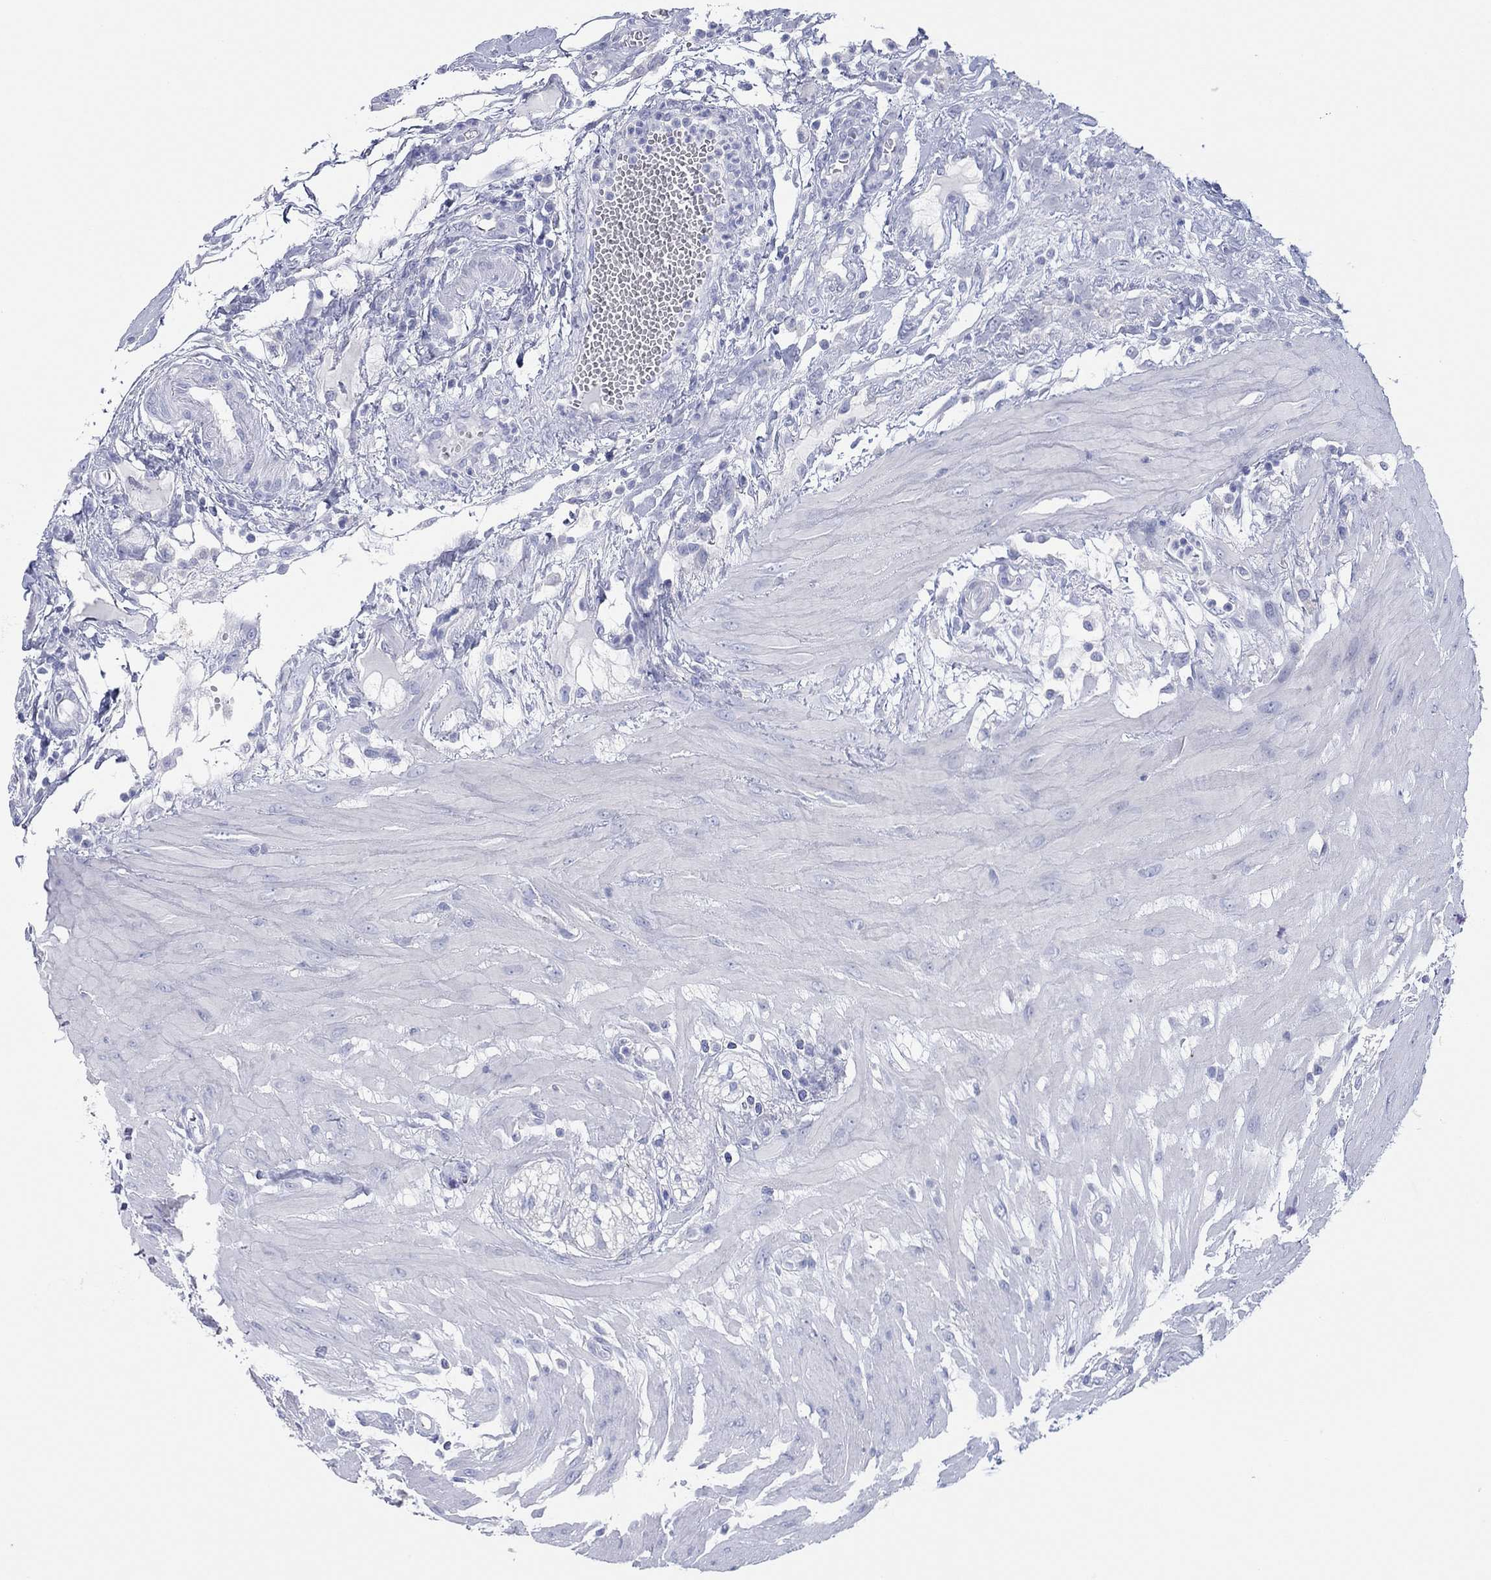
{"staining": {"intensity": "negative", "quantity": "none", "location": "none"}, "tissue": "colon", "cell_type": "Endothelial cells", "image_type": "normal", "snomed": [{"axis": "morphology", "description": "Normal tissue, NOS"}, {"axis": "morphology", "description": "Adenocarcinoma, NOS"}, {"axis": "topography", "description": "Colon"}], "caption": "IHC image of normal human colon stained for a protein (brown), which displays no expression in endothelial cells. Brightfield microscopy of IHC stained with DAB (brown) and hematoxylin (blue), captured at high magnification.", "gene": "MAGEB6", "patient": {"sex": "male", "age": 65}}